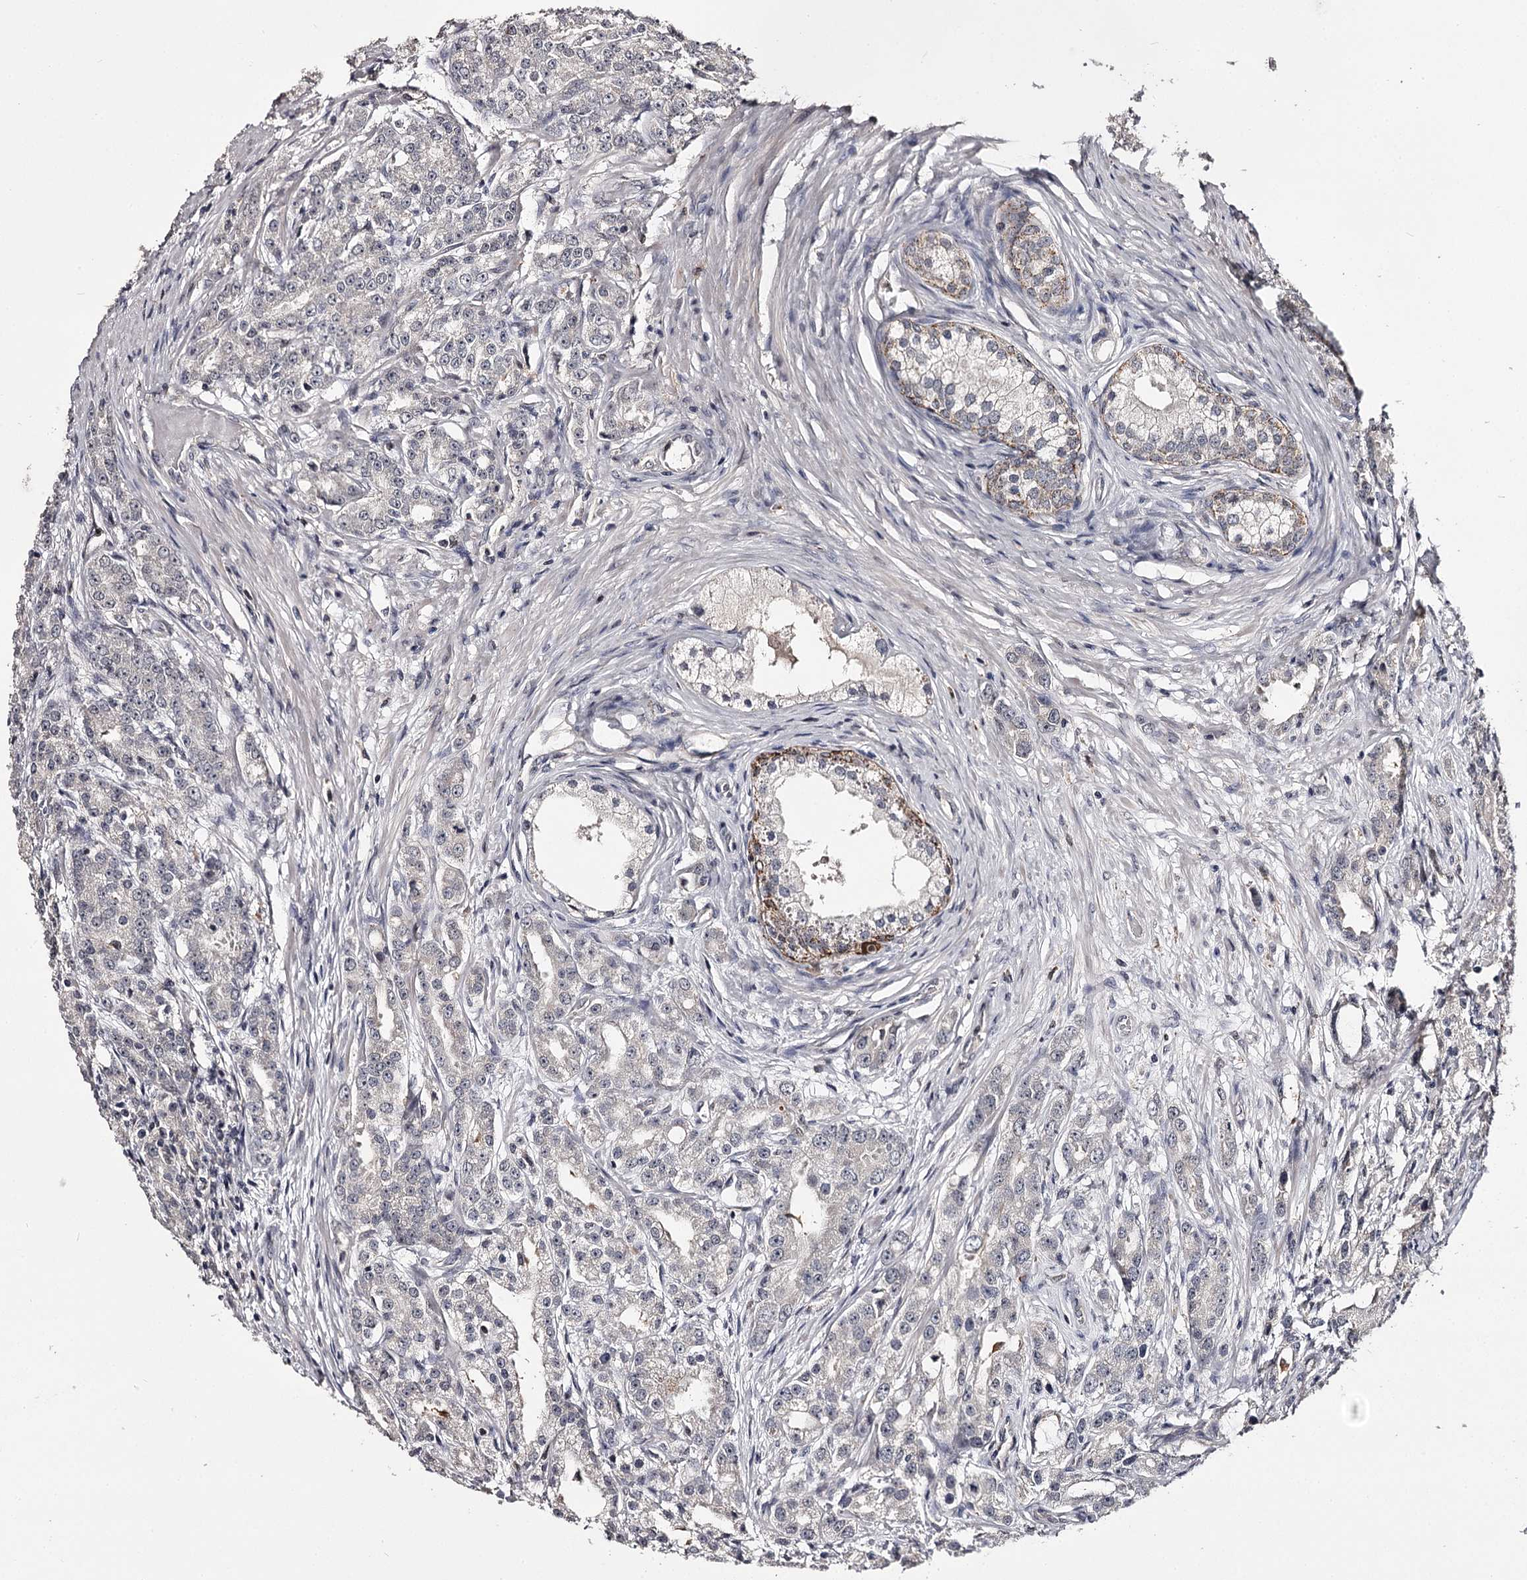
{"staining": {"intensity": "negative", "quantity": "none", "location": "none"}, "tissue": "prostate cancer", "cell_type": "Tumor cells", "image_type": "cancer", "snomed": [{"axis": "morphology", "description": "Adenocarcinoma, High grade"}, {"axis": "topography", "description": "Prostate"}], "caption": "This histopathology image is of prostate cancer (high-grade adenocarcinoma) stained with immunohistochemistry to label a protein in brown with the nuclei are counter-stained blue. There is no expression in tumor cells. The staining is performed using DAB brown chromogen with nuclei counter-stained in using hematoxylin.", "gene": "SLC32A1", "patient": {"sex": "male", "age": 69}}